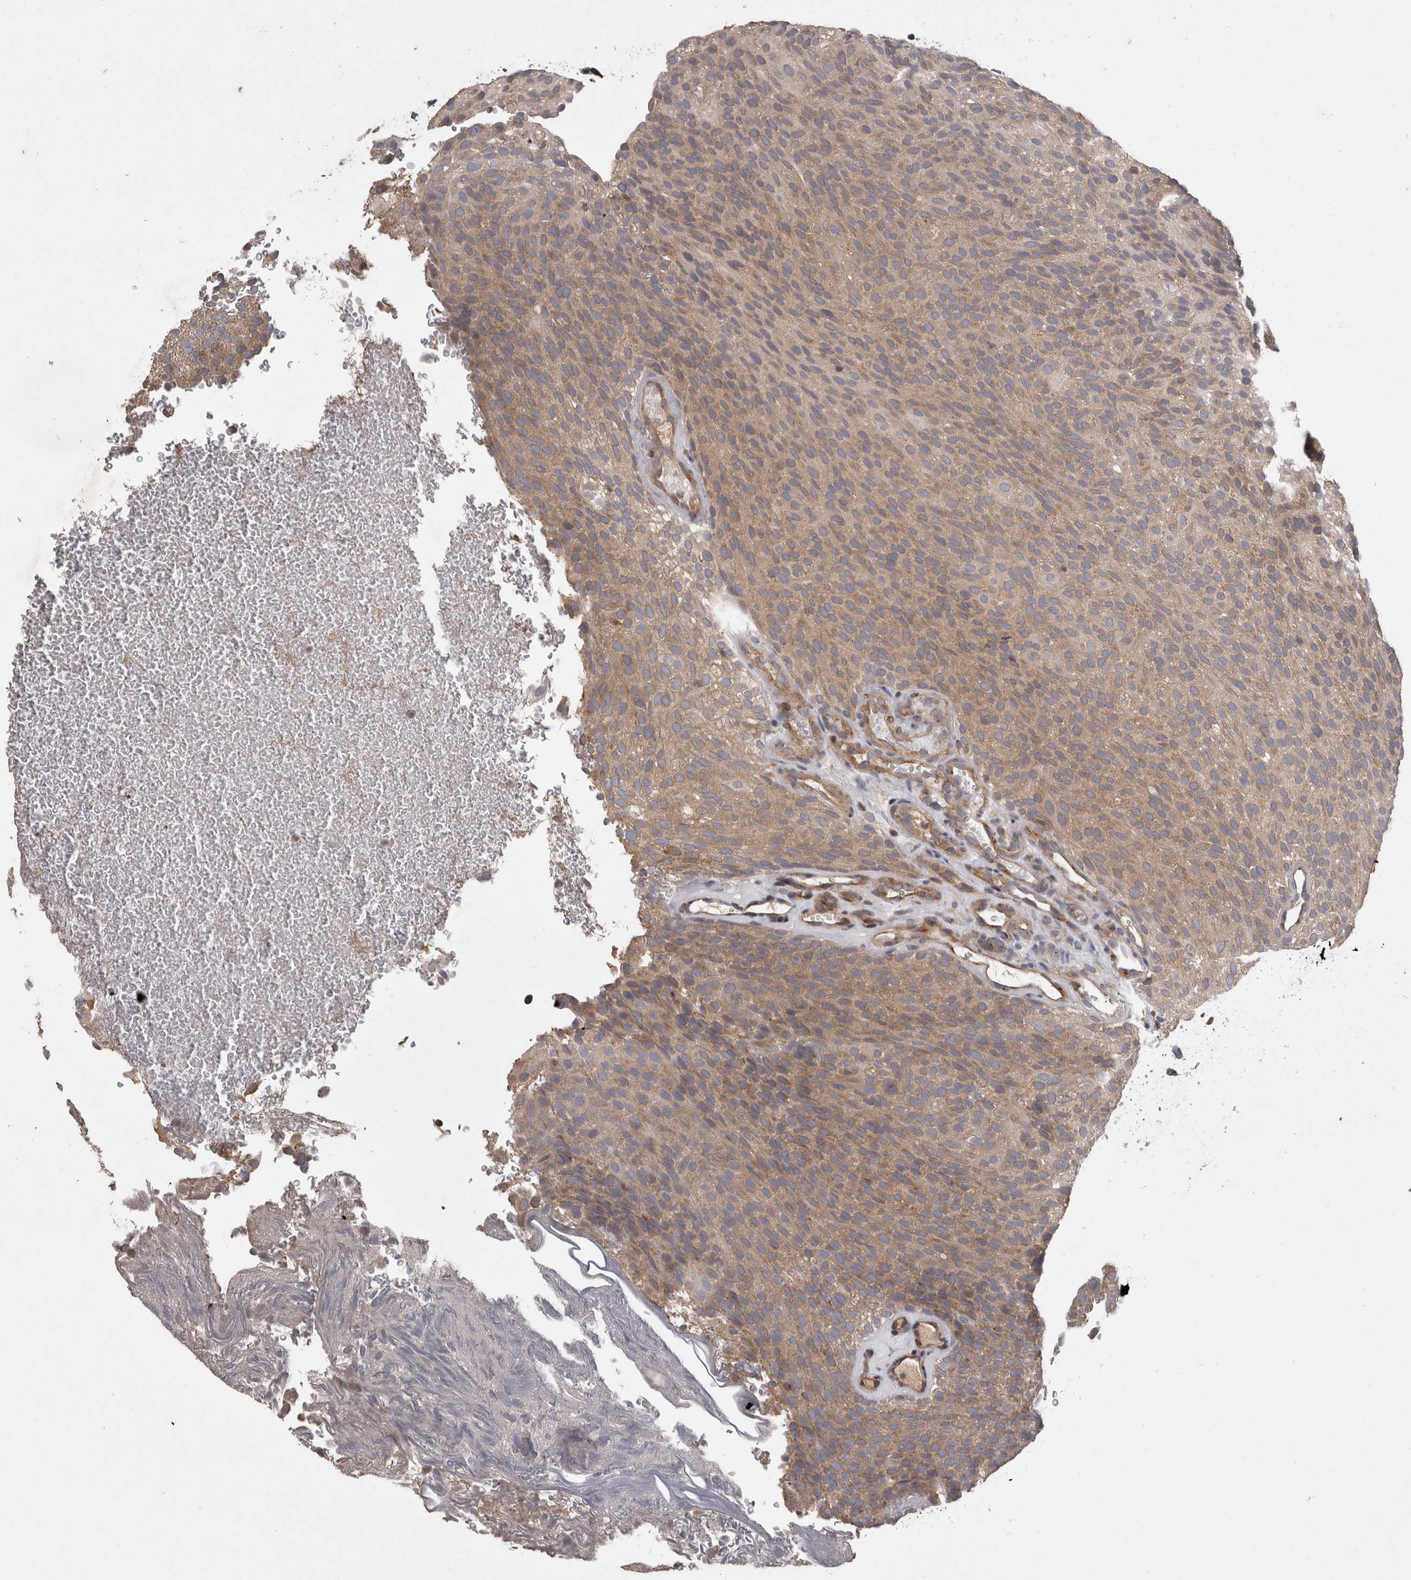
{"staining": {"intensity": "weak", "quantity": ">75%", "location": "cytoplasmic/membranous"}, "tissue": "urothelial cancer", "cell_type": "Tumor cells", "image_type": "cancer", "snomed": [{"axis": "morphology", "description": "Urothelial carcinoma, Low grade"}, {"axis": "topography", "description": "Urinary bladder"}], "caption": "A micrograph showing weak cytoplasmic/membranous positivity in about >75% of tumor cells in low-grade urothelial carcinoma, as visualized by brown immunohistochemical staining.", "gene": "PCM1", "patient": {"sex": "male", "age": 78}}